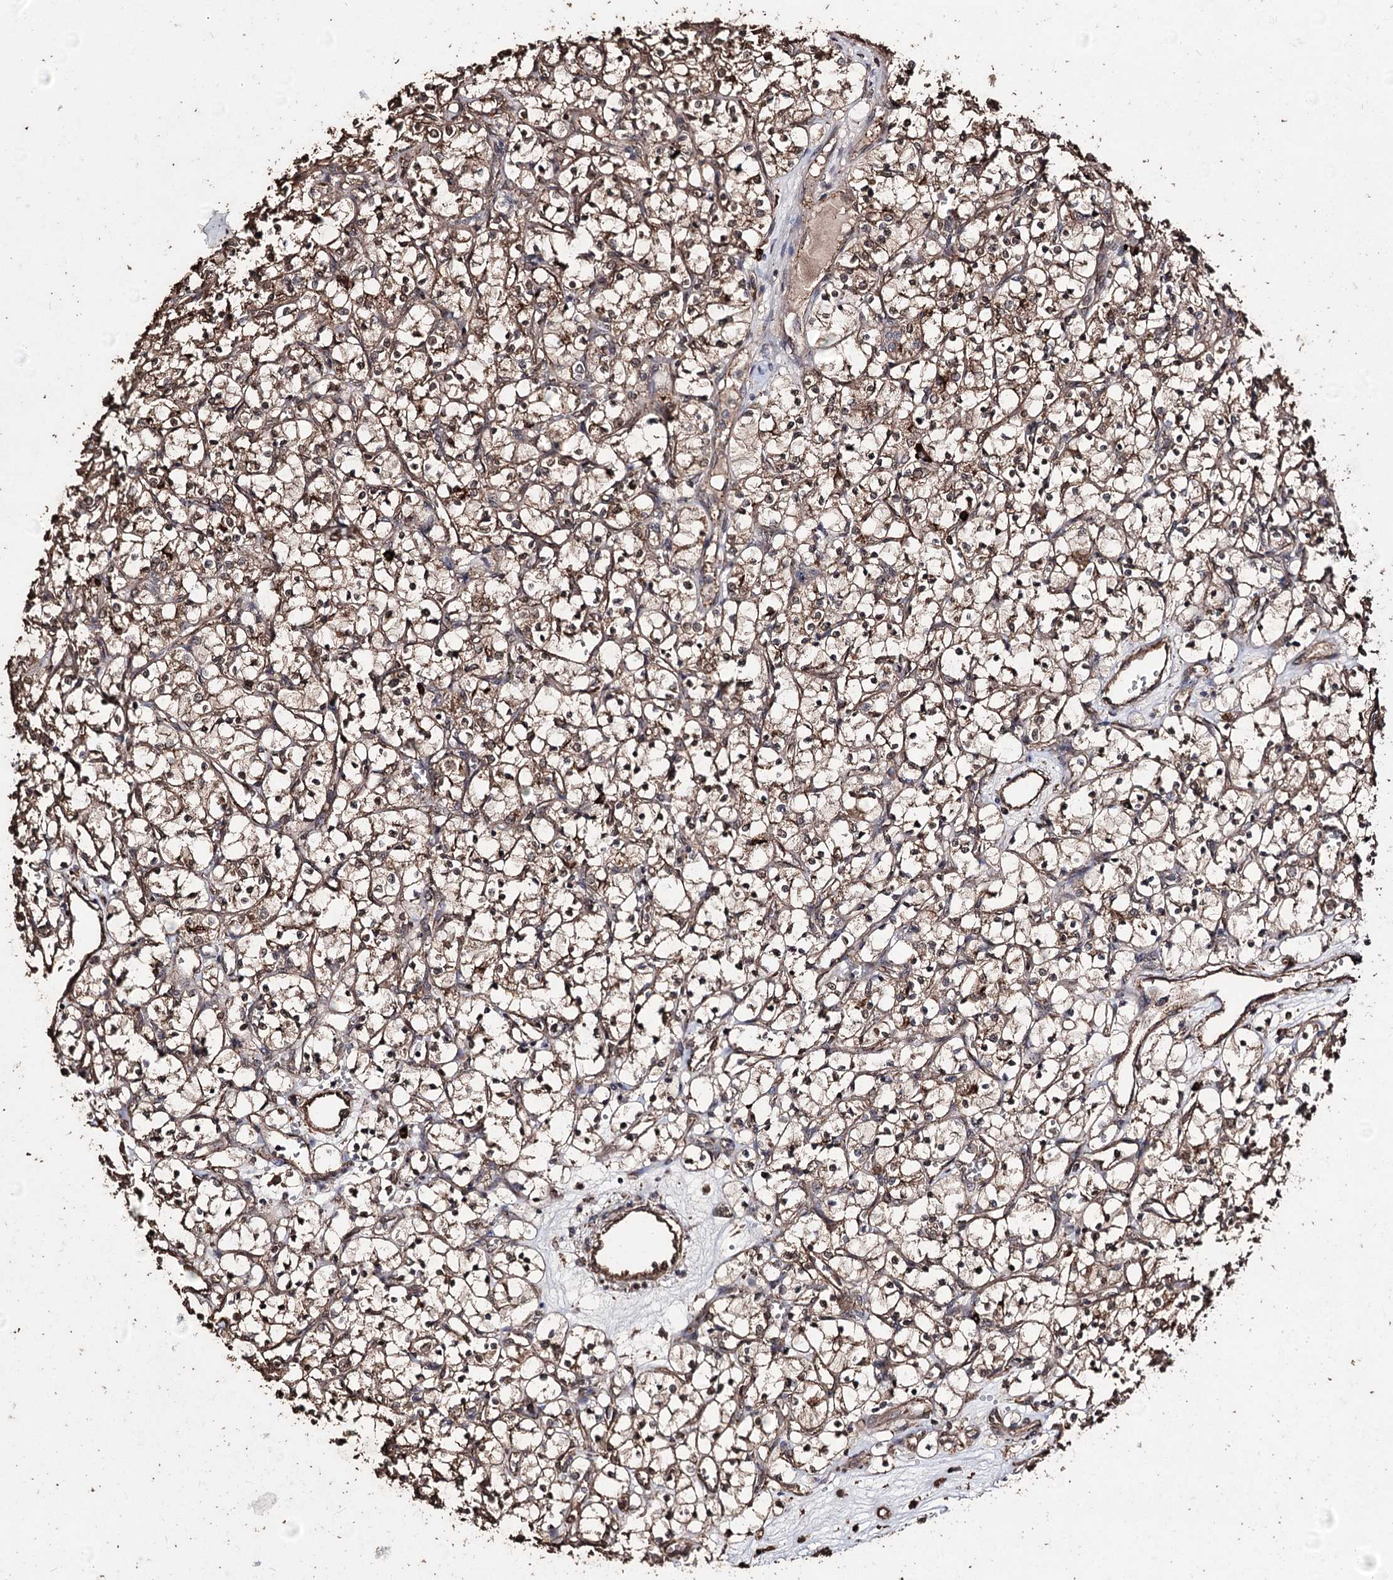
{"staining": {"intensity": "moderate", "quantity": ">75%", "location": "cytoplasmic/membranous"}, "tissue": "renal cancer", "cell_type": "Tumor cells", "image_type": "cancer", "snomed": [{"axis": "morphology", "description": "Adenocarcinoma, NOS"}, {"axis": "topography", "description": "Kidney"}], "caption": "Immunohistochemistry histopathology image of human renal cancer (adenocarcinoma) stained for a protein (brown), which exhibits medium levels of moderate cytoplasmic/membranous expression in about >75% of tumor cells.", "gene": "ZNF662", "patient": {"sex": "female", "age": 69}}